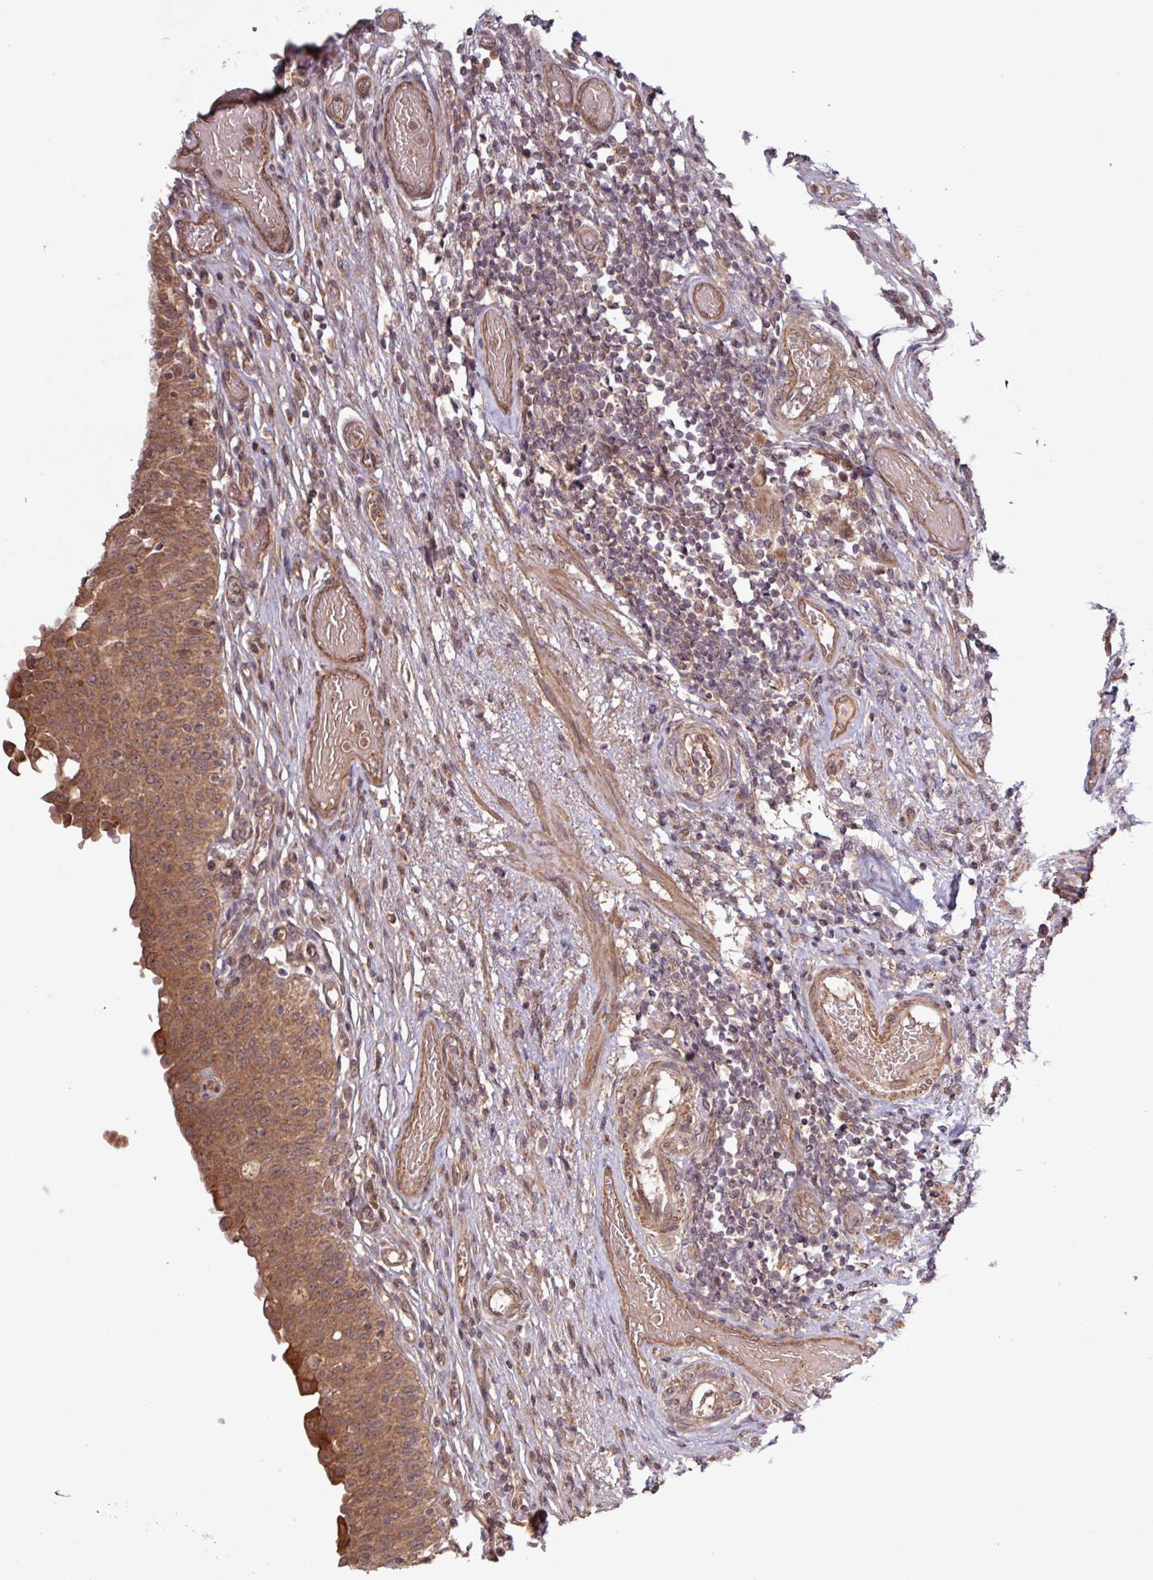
{"staining": {"intensity": "strong", "quantity": ">75%", "location": "cytoplasmic/membranous"}, "tissue": "urinary bladder", "cell_type": "Urothelial cells", "image_type": "normal", "snomed": [{"axis": "morphology", "description": "Normal tissue, NOS"}, {"axis": "topography", "description": "Urinary bladder"}], "caption": "Immunohistochemistry staining of unremarkable urinary bladder, which reveals high levels of strong cytoplasmic/membranous staining in about >75% of urothelial cells indicating strong cytoplasmic/membranous protein staining. The staining was performed using DAB (brown) for protein detection and nuclei were counterstained in hematoxylin (blue).", "gene": "TRABD2A", "patient": {"sex": "male", "age": 71}}